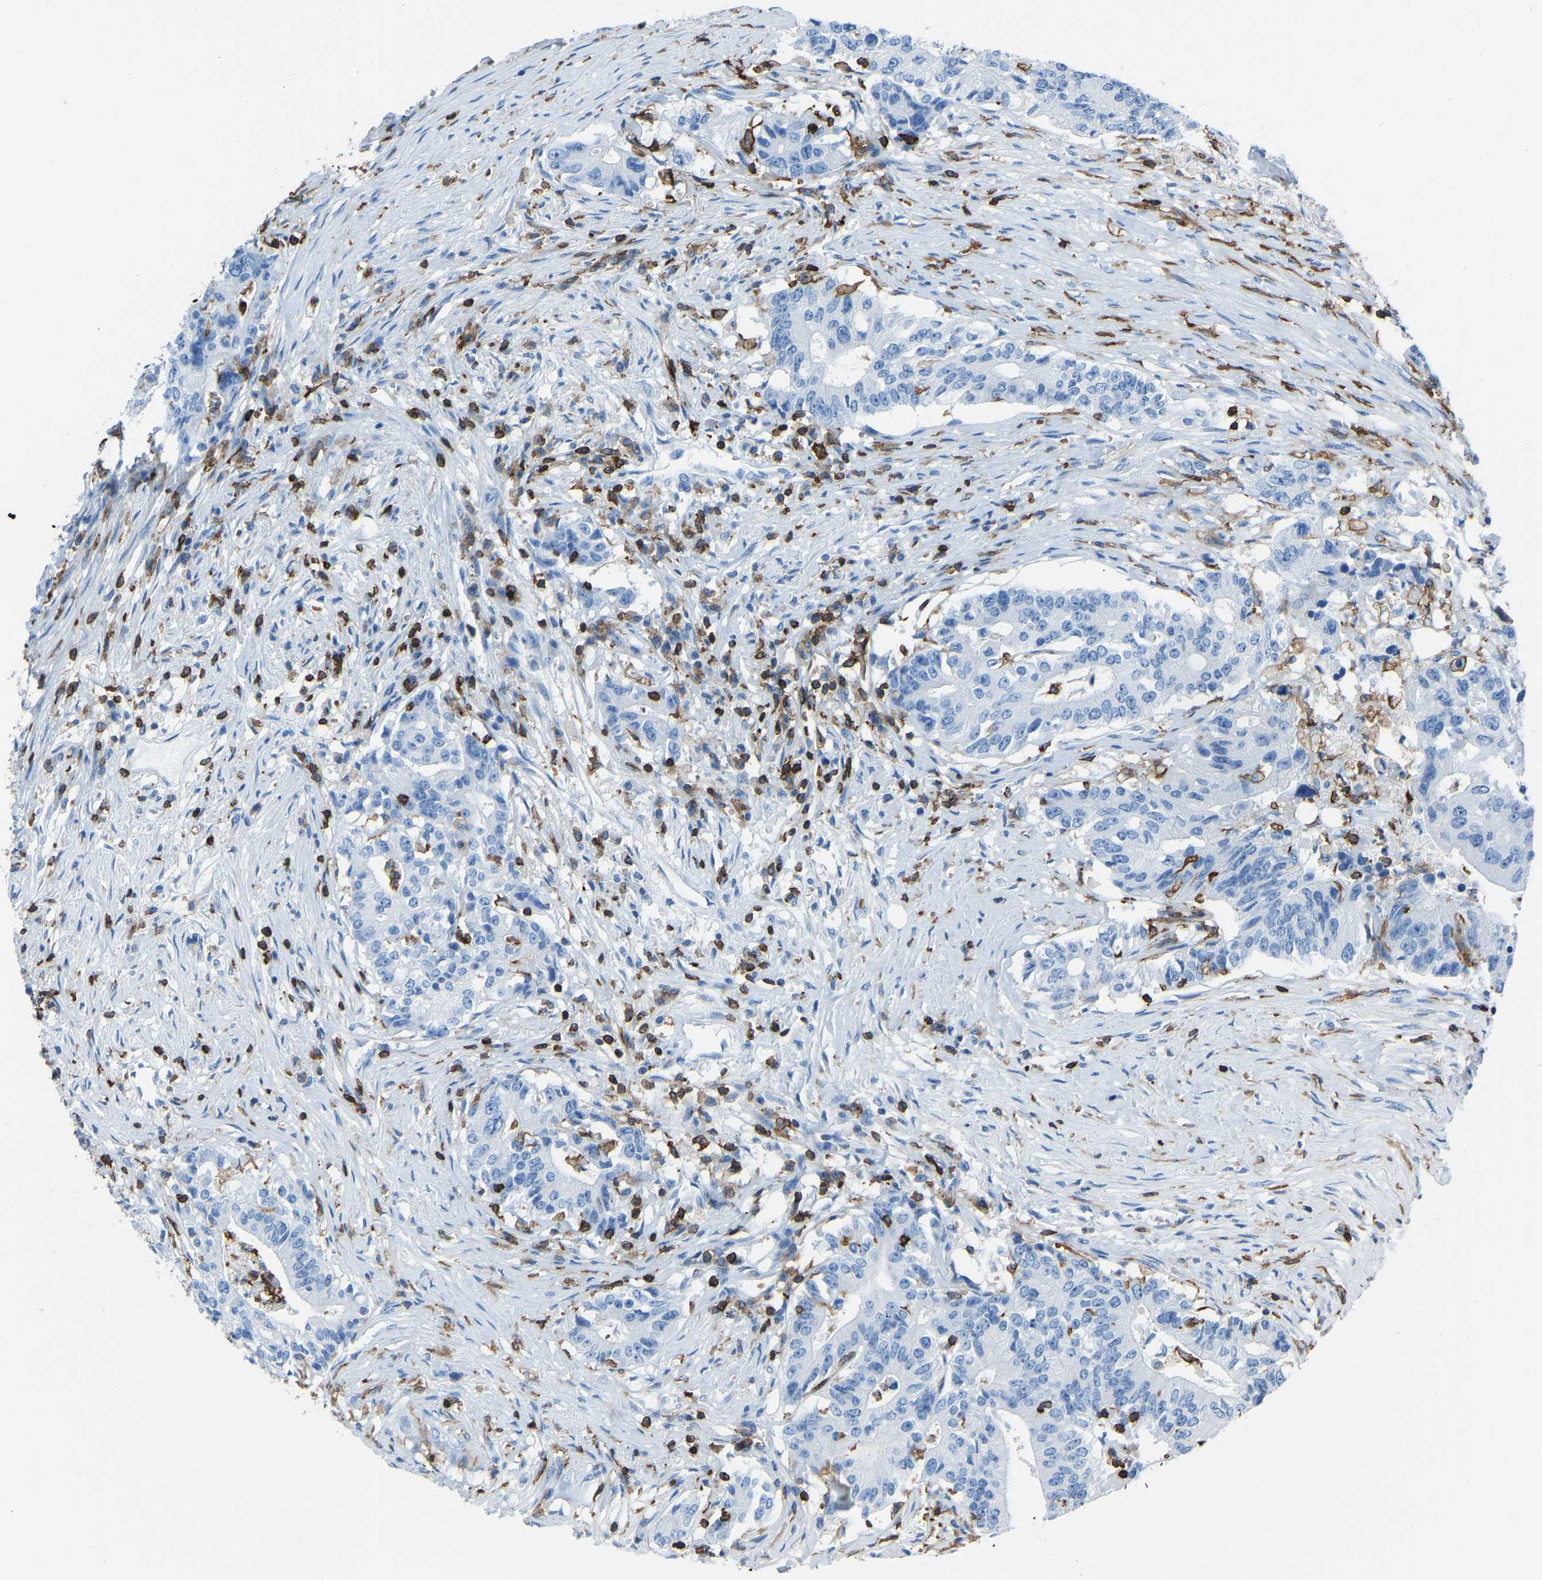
{"staining": {"intensity": "negative", "quantity": "none", "location": "none"}, "tissue": "colorectal cancer", "cell_type": "Tumor cells", "image_type": "cancer", "snomed": [{"axis": "morphology", "description": "Adenocarcinoma, NOS"}, {"axis": "topography", "description": "Colon"}], "caption": "A high-resolution micrograph shows immunohistochemistry staining of colorectal cancer (adenocarcinoma), which exhibits no significant positivity in tumor cells. (DAB immunohistochemistry visualized using brightfield microscopy, high magnification).", "gene": "LSP1", "patient": {"sex": "female", "age": 77}}